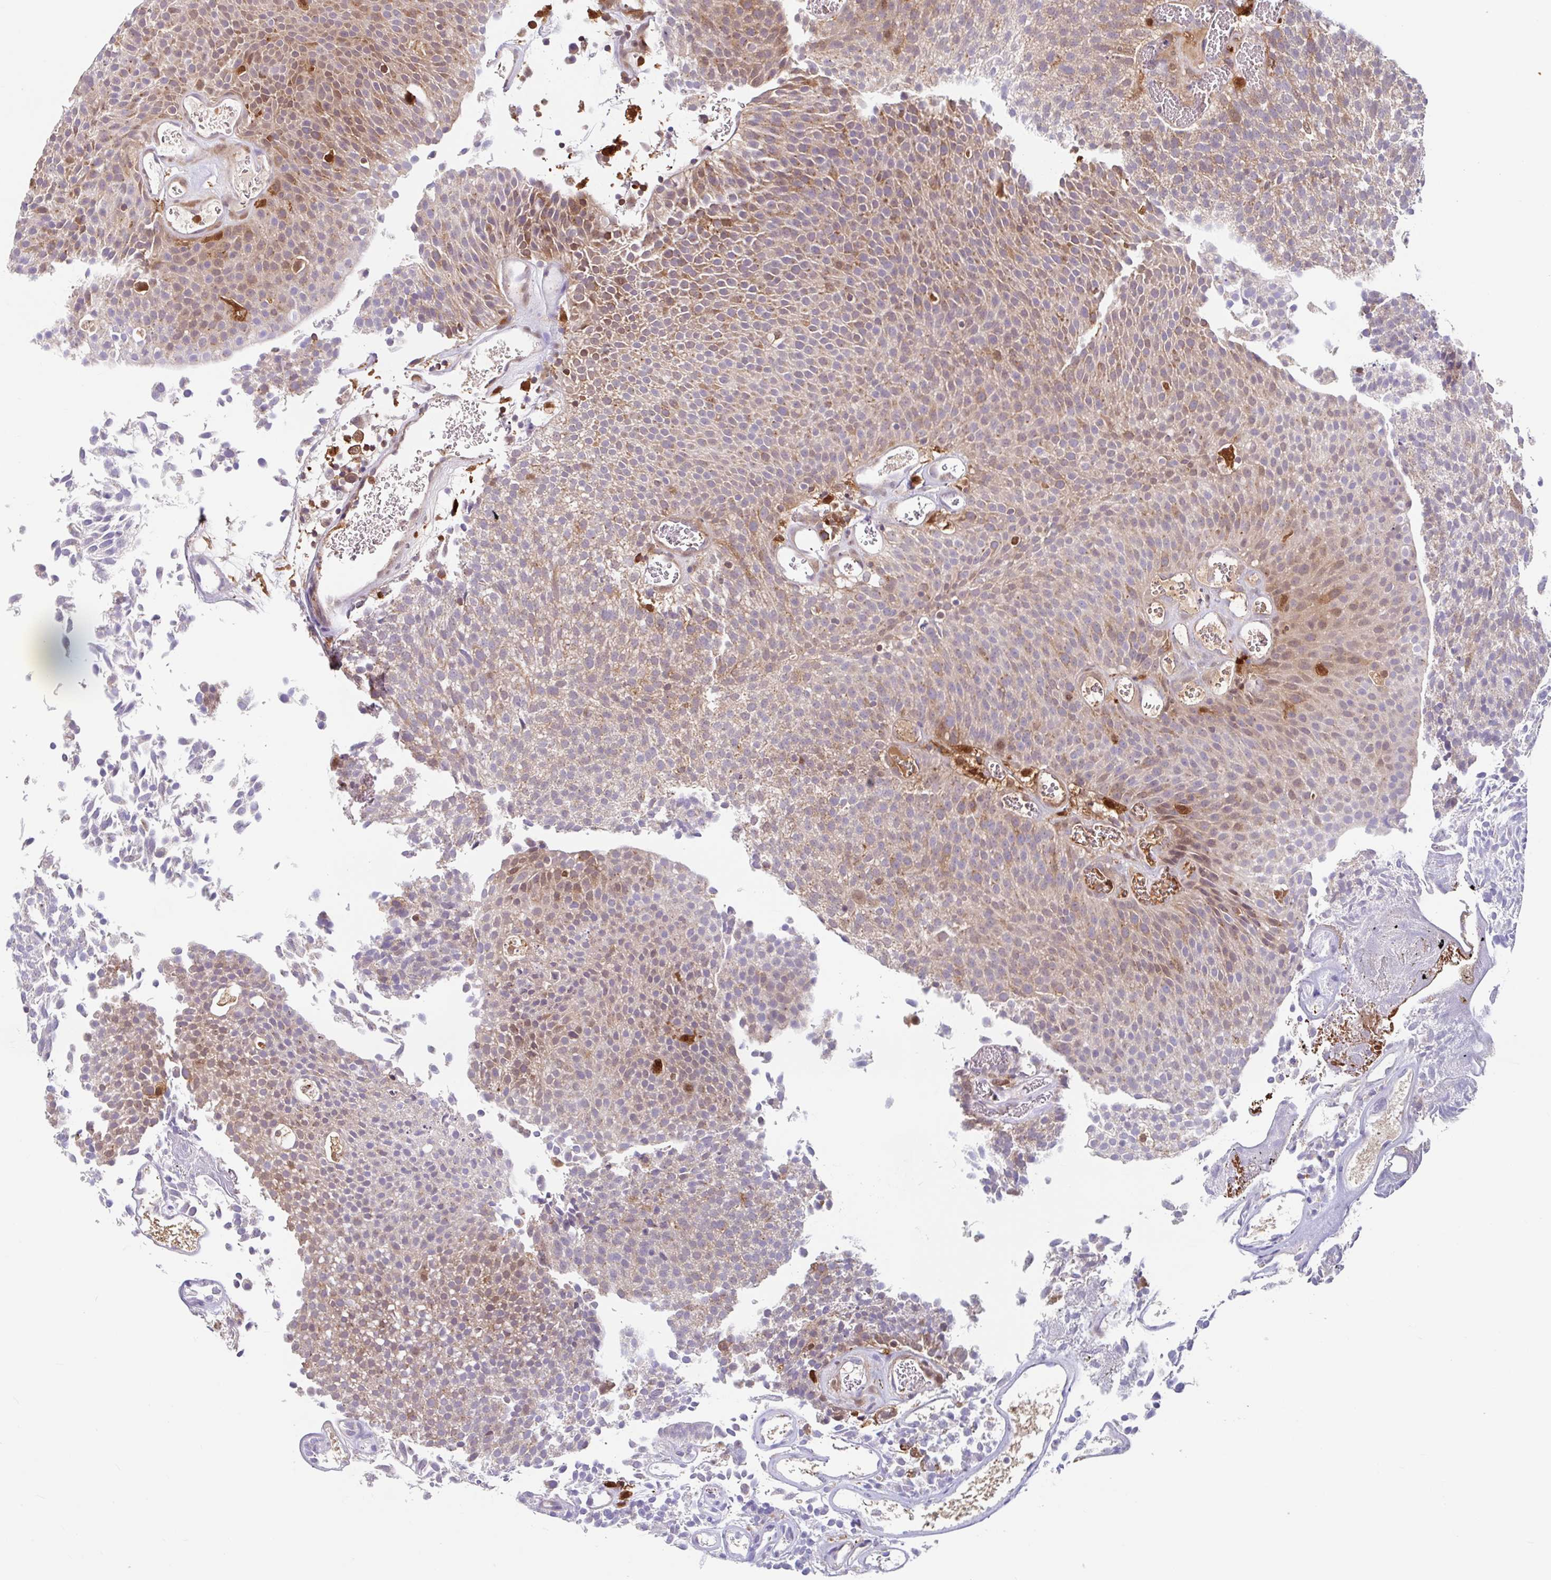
{"staining": {"intensity": "moderate", "quantity": "25%-75%", "location": "cytoplasmic/membranous"}, "tissue": "urothelial cancer", "cell_type": "Tumor cells", "image_type": "cancer", "snomed": [{"axis": "morphology", "description": "Urothelial carcinoma, Low grade"}, {"axis": "topography", "description": "Urinary bladder"}], "caption": "A brown stain labels moderate cytoplasmic/membranous positivity of a protein in urothelial carcinoma (low-grade) tumor cells.", "gene": "BLVRA", "patient": {"sex": "female", "age": 79}}